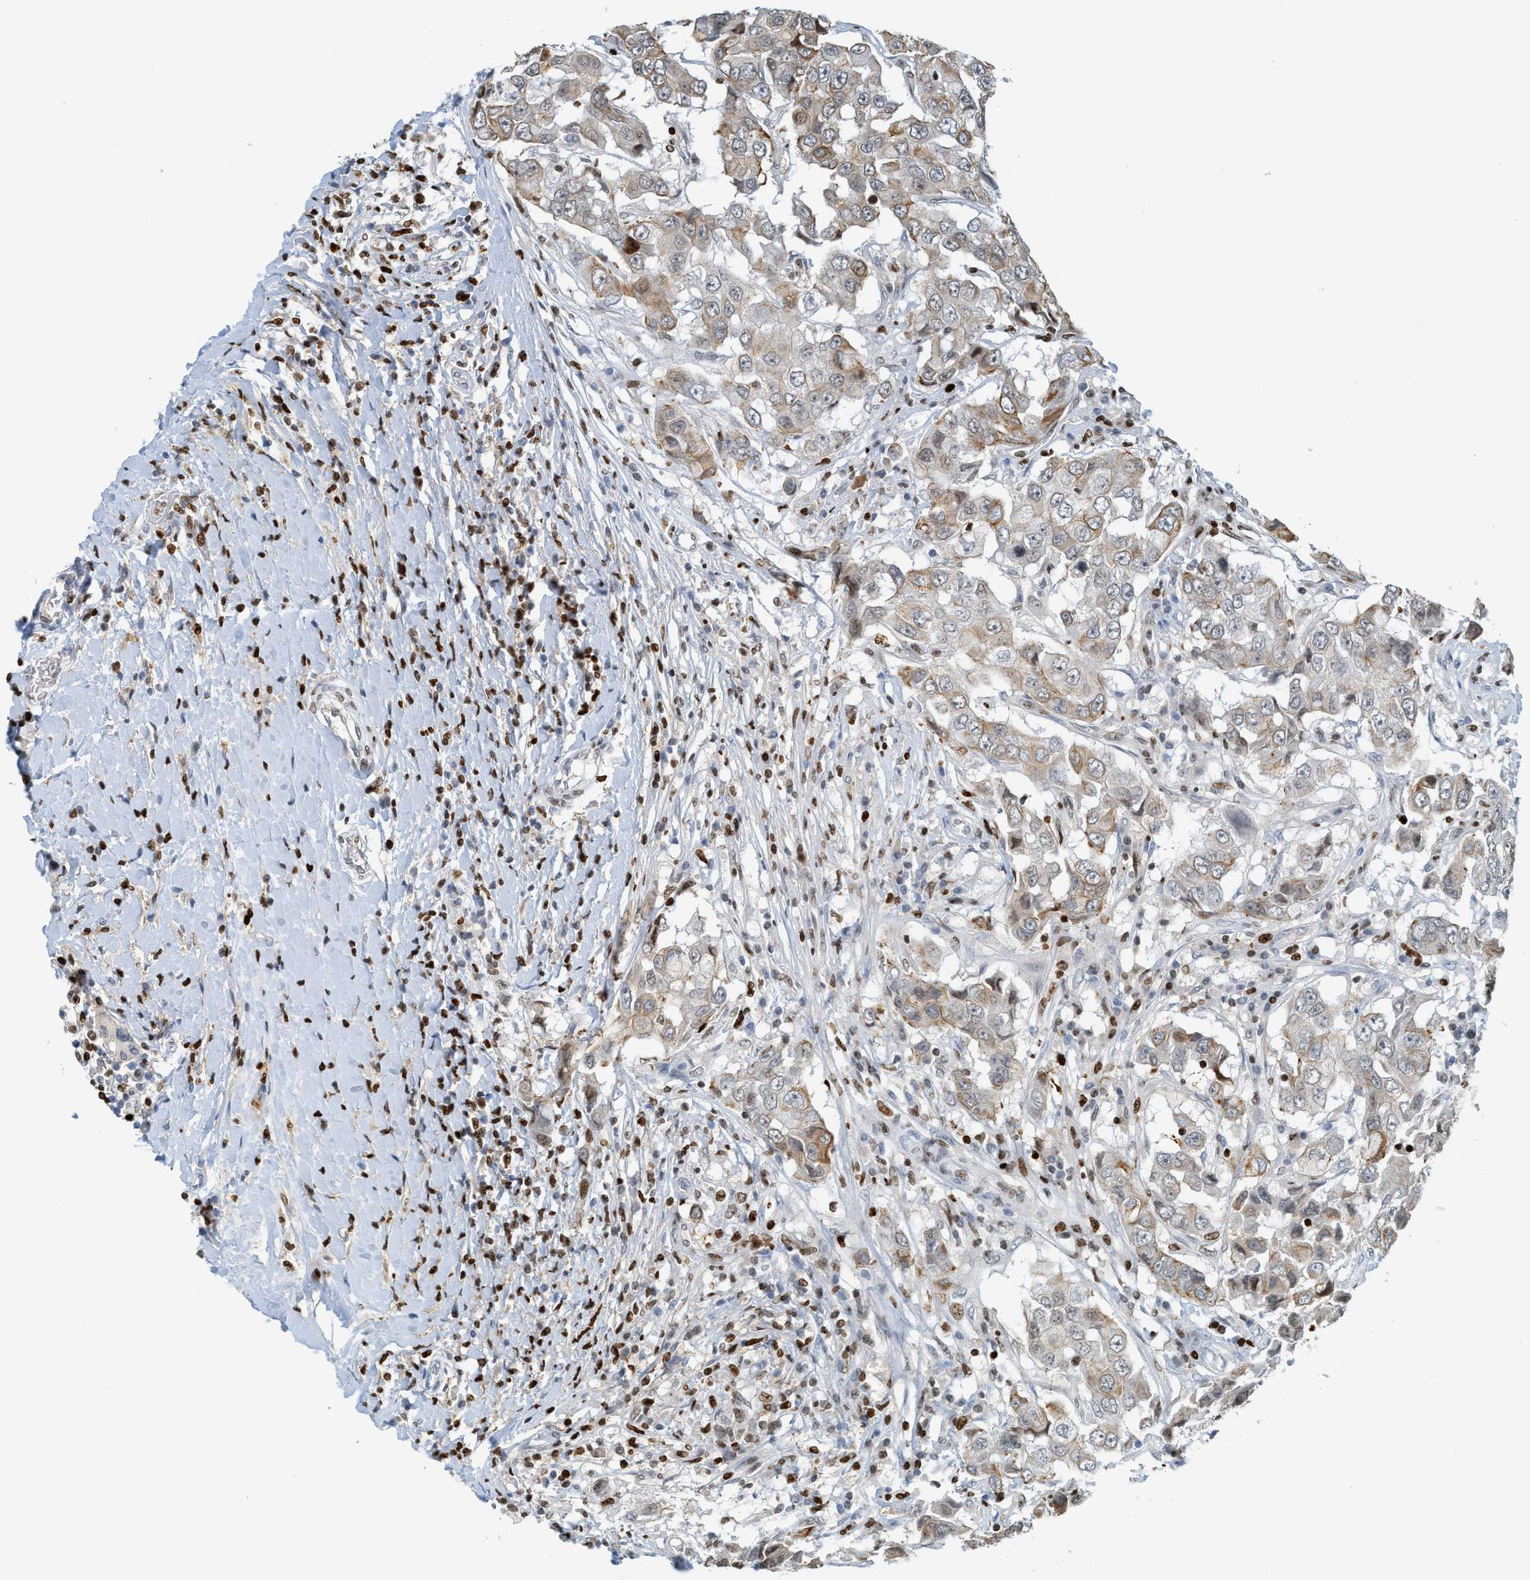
{"staining": {"intensity": "moderate", "quantity": "25%-75%", "location": "cytoplasmic/membranous"}, "tissue": "breast cancer", "cell_type": "Tumor cells", "image_type": "cancer", "snomed": [{"axis": "morphology", "description": "Duct carcinoma"}, {"axis": "topography", "description": "Breast"}], "caption": "The histopathology image demonstrates staining of intraductal carcinoma (breast), revealing moderate cytoplasmic/membranous protein staining (brown color) within tumor cells. The protein of interest is shown in brown color, while the nuclei are stained blue.", "gene": "SH3D19", "patient": {"sex": "female", "age": 27}}